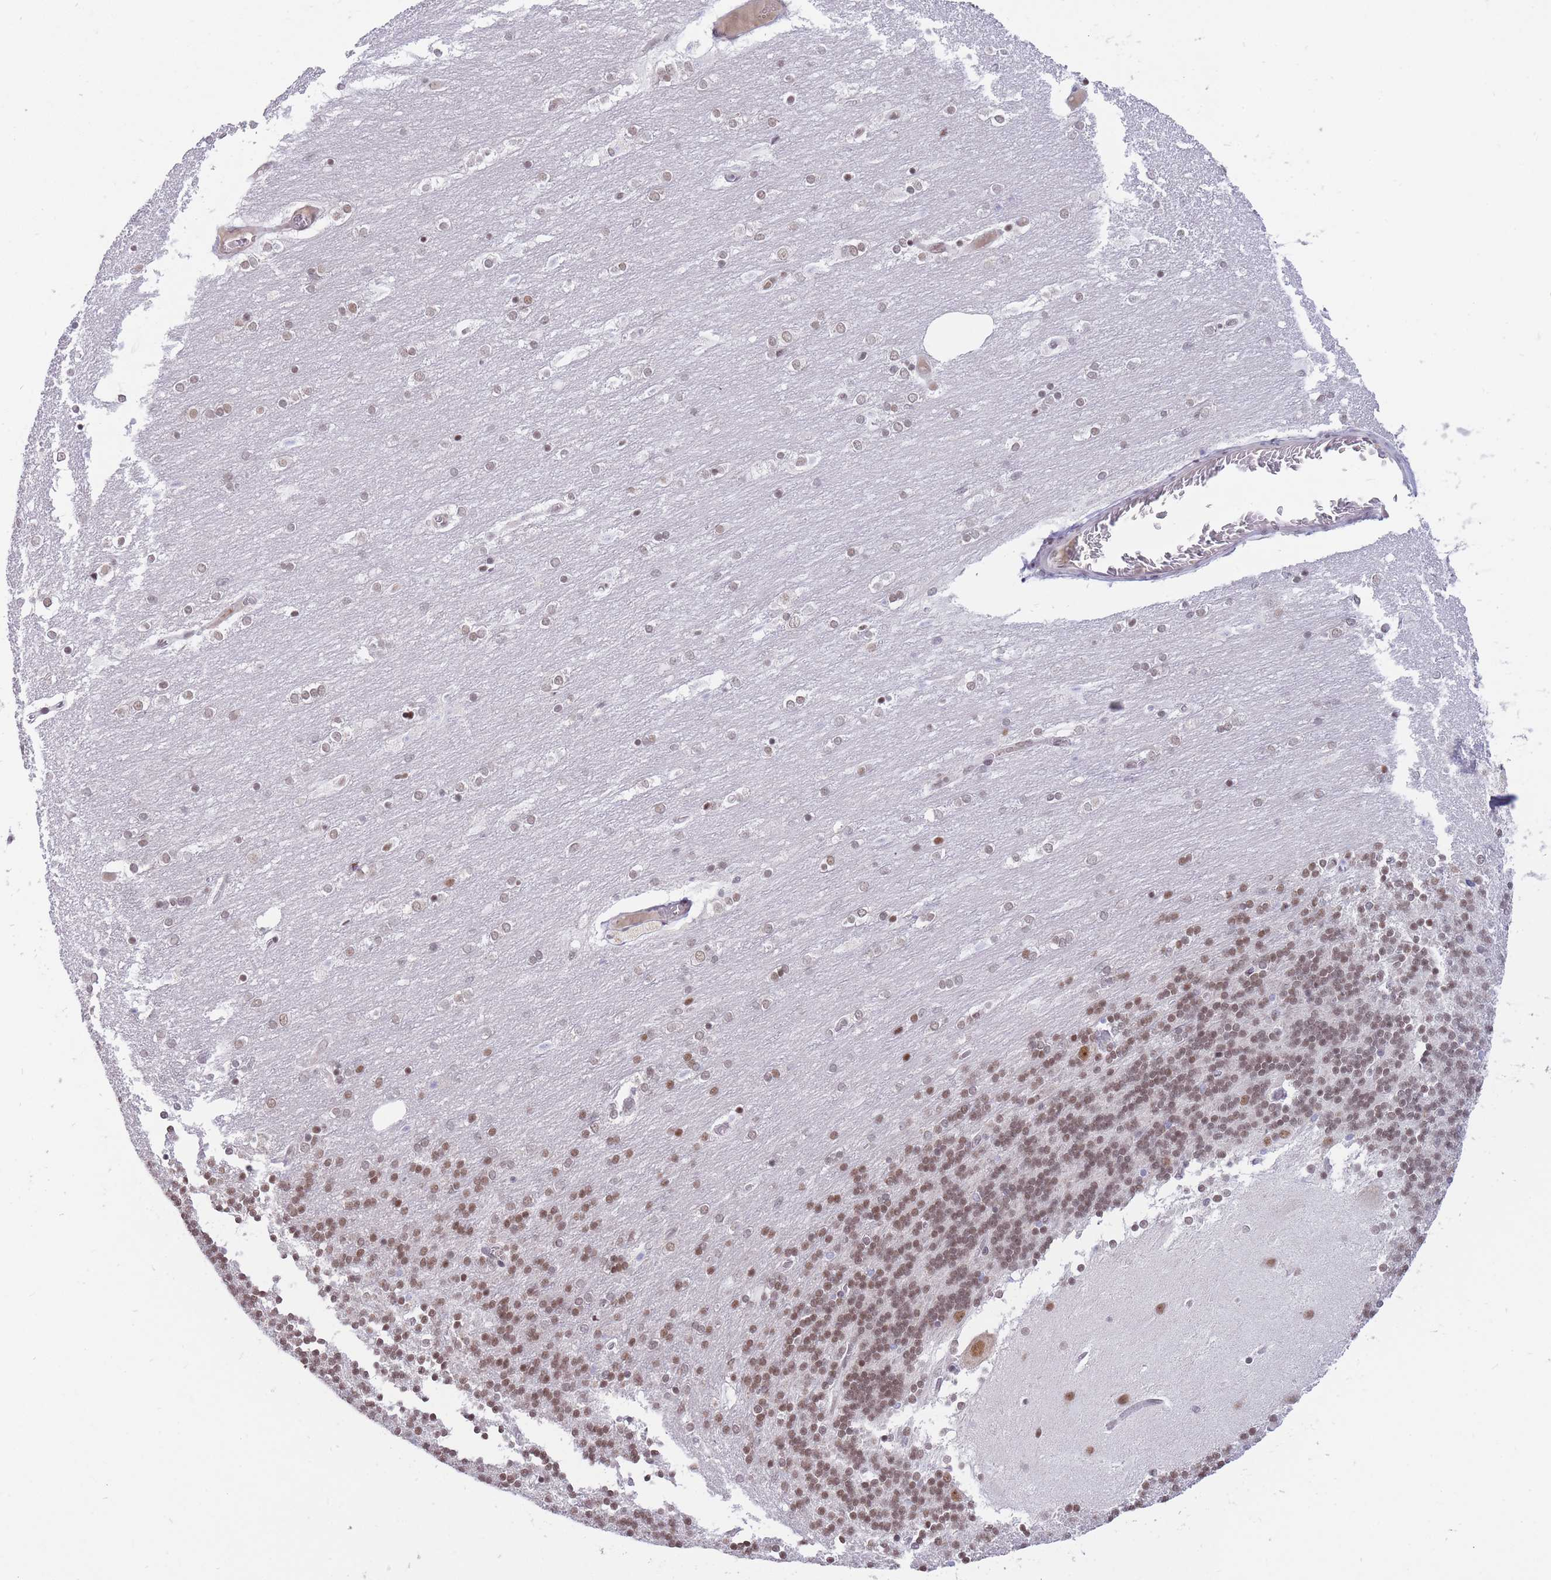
{"staining": {"intensity": "moderate", "quantity": ">75%", "location": "nuclear"}, "tissue": "cerebellum", "cell_type": "Cells in granular layer", "image_type": "normal", "snomed": [{"axis": "morphology", "description": "Normal tissue, NOS"}, {"axis": "topography", "description": "Cerebellum"}], "caption": "Moderate nuclear positivity for a protein is present in about >75% of cells in granular layer of unremarkable cerebellum using immunohistochemistry (IHC).", "gene": "TARBP2", "patient": {"sex": "female", "age": 54}}